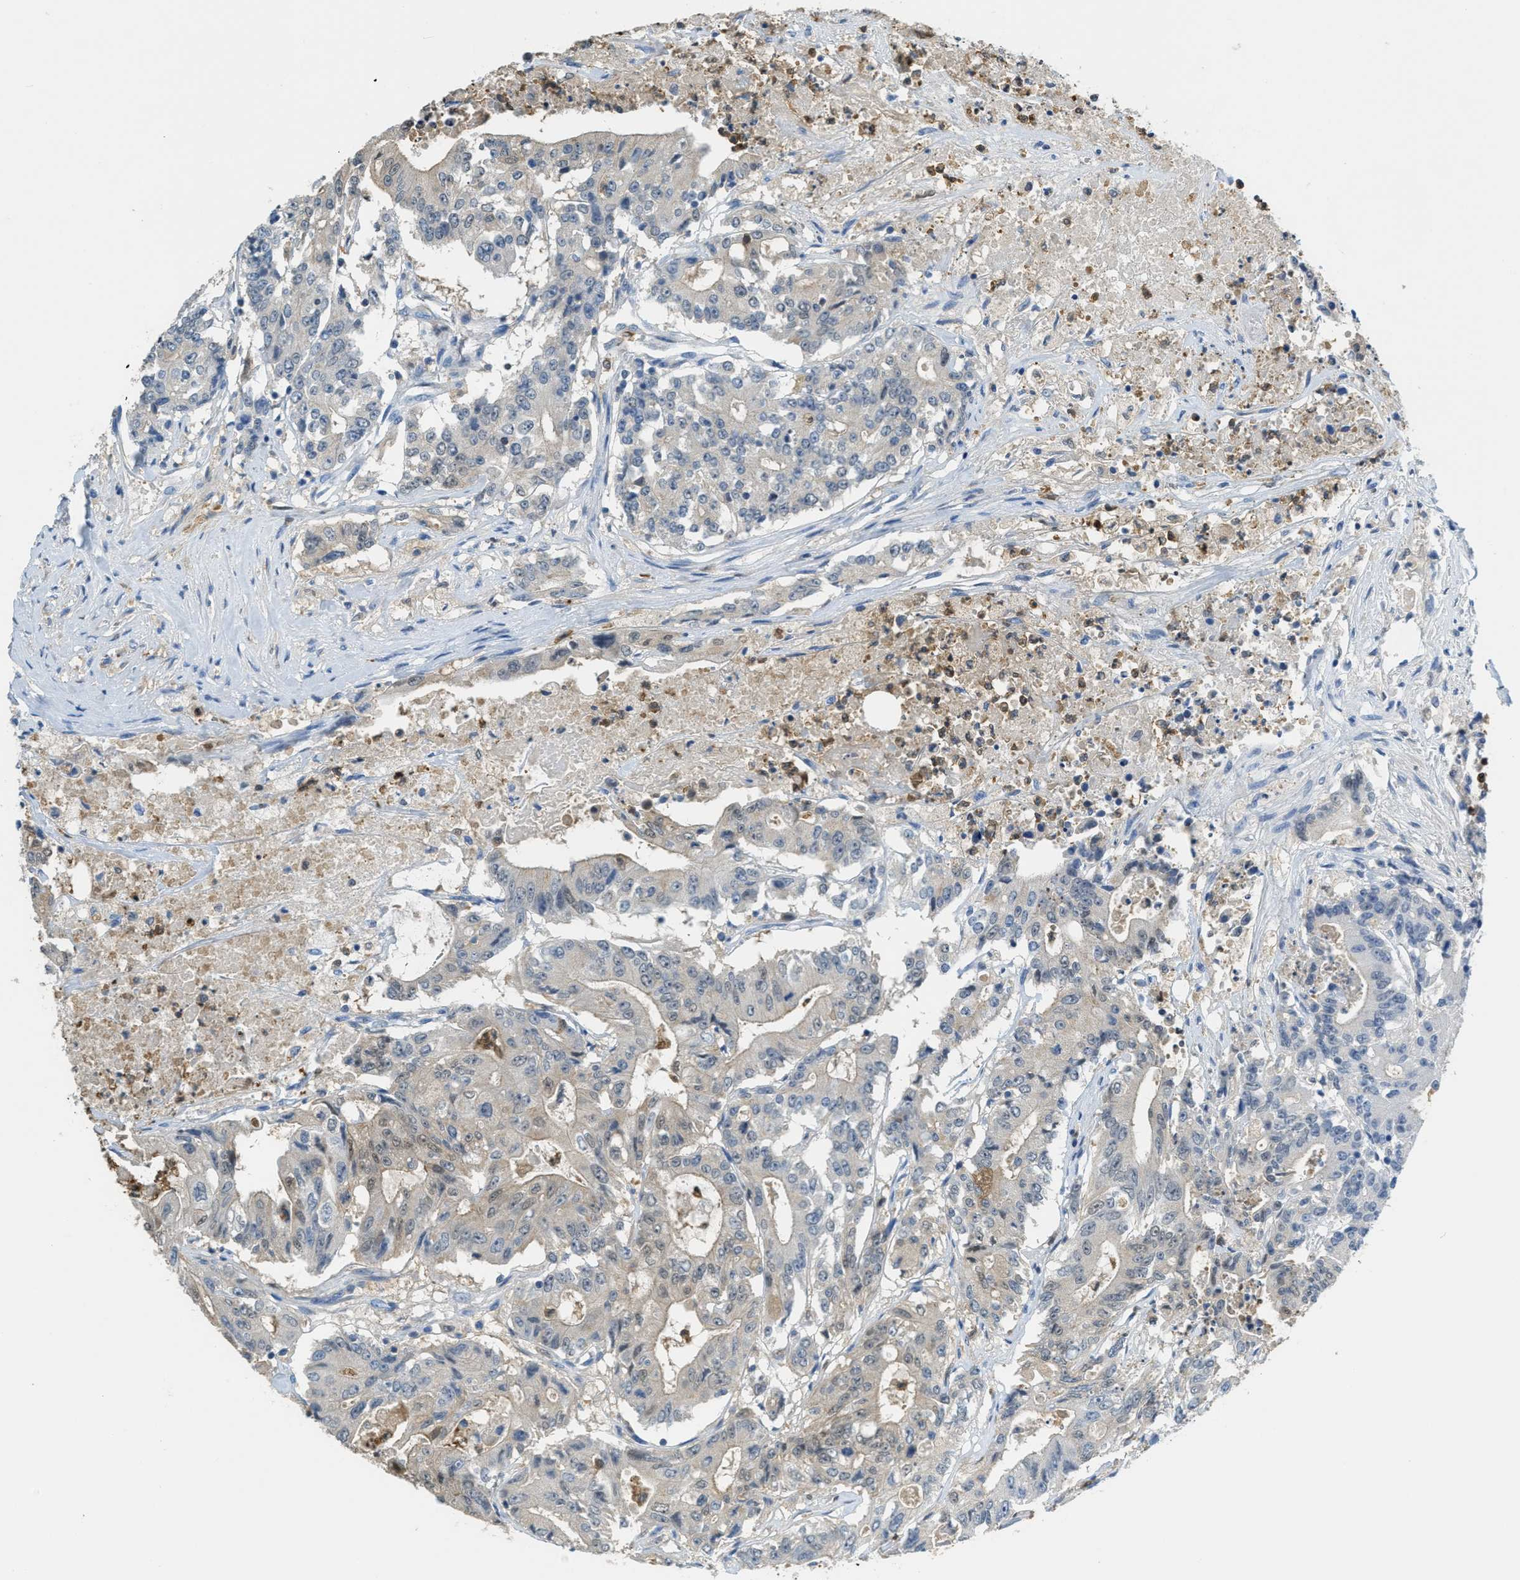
{"staining": {"intensity": "weak", "quantity": "<25%", "location": "cytoplasmic/membranous,nuclear"}, "tissue": "colorectal cancer", "cell_type": "Tumor cells", "image_type": "cancer", "snomed": [{"axis": "morphology", "description": "Adenocarcinoma, NOS"}, {"axis": "topography", "description": "Colon"}], "caption": "This is a micrograph of immunohistochemistry (IHC) staining of colorectal cancer (adenocarcinoma), which shows no expression in tumor cells.", "gene": "SERPINB1", "patient": {"sex": "female", "age": 77}}